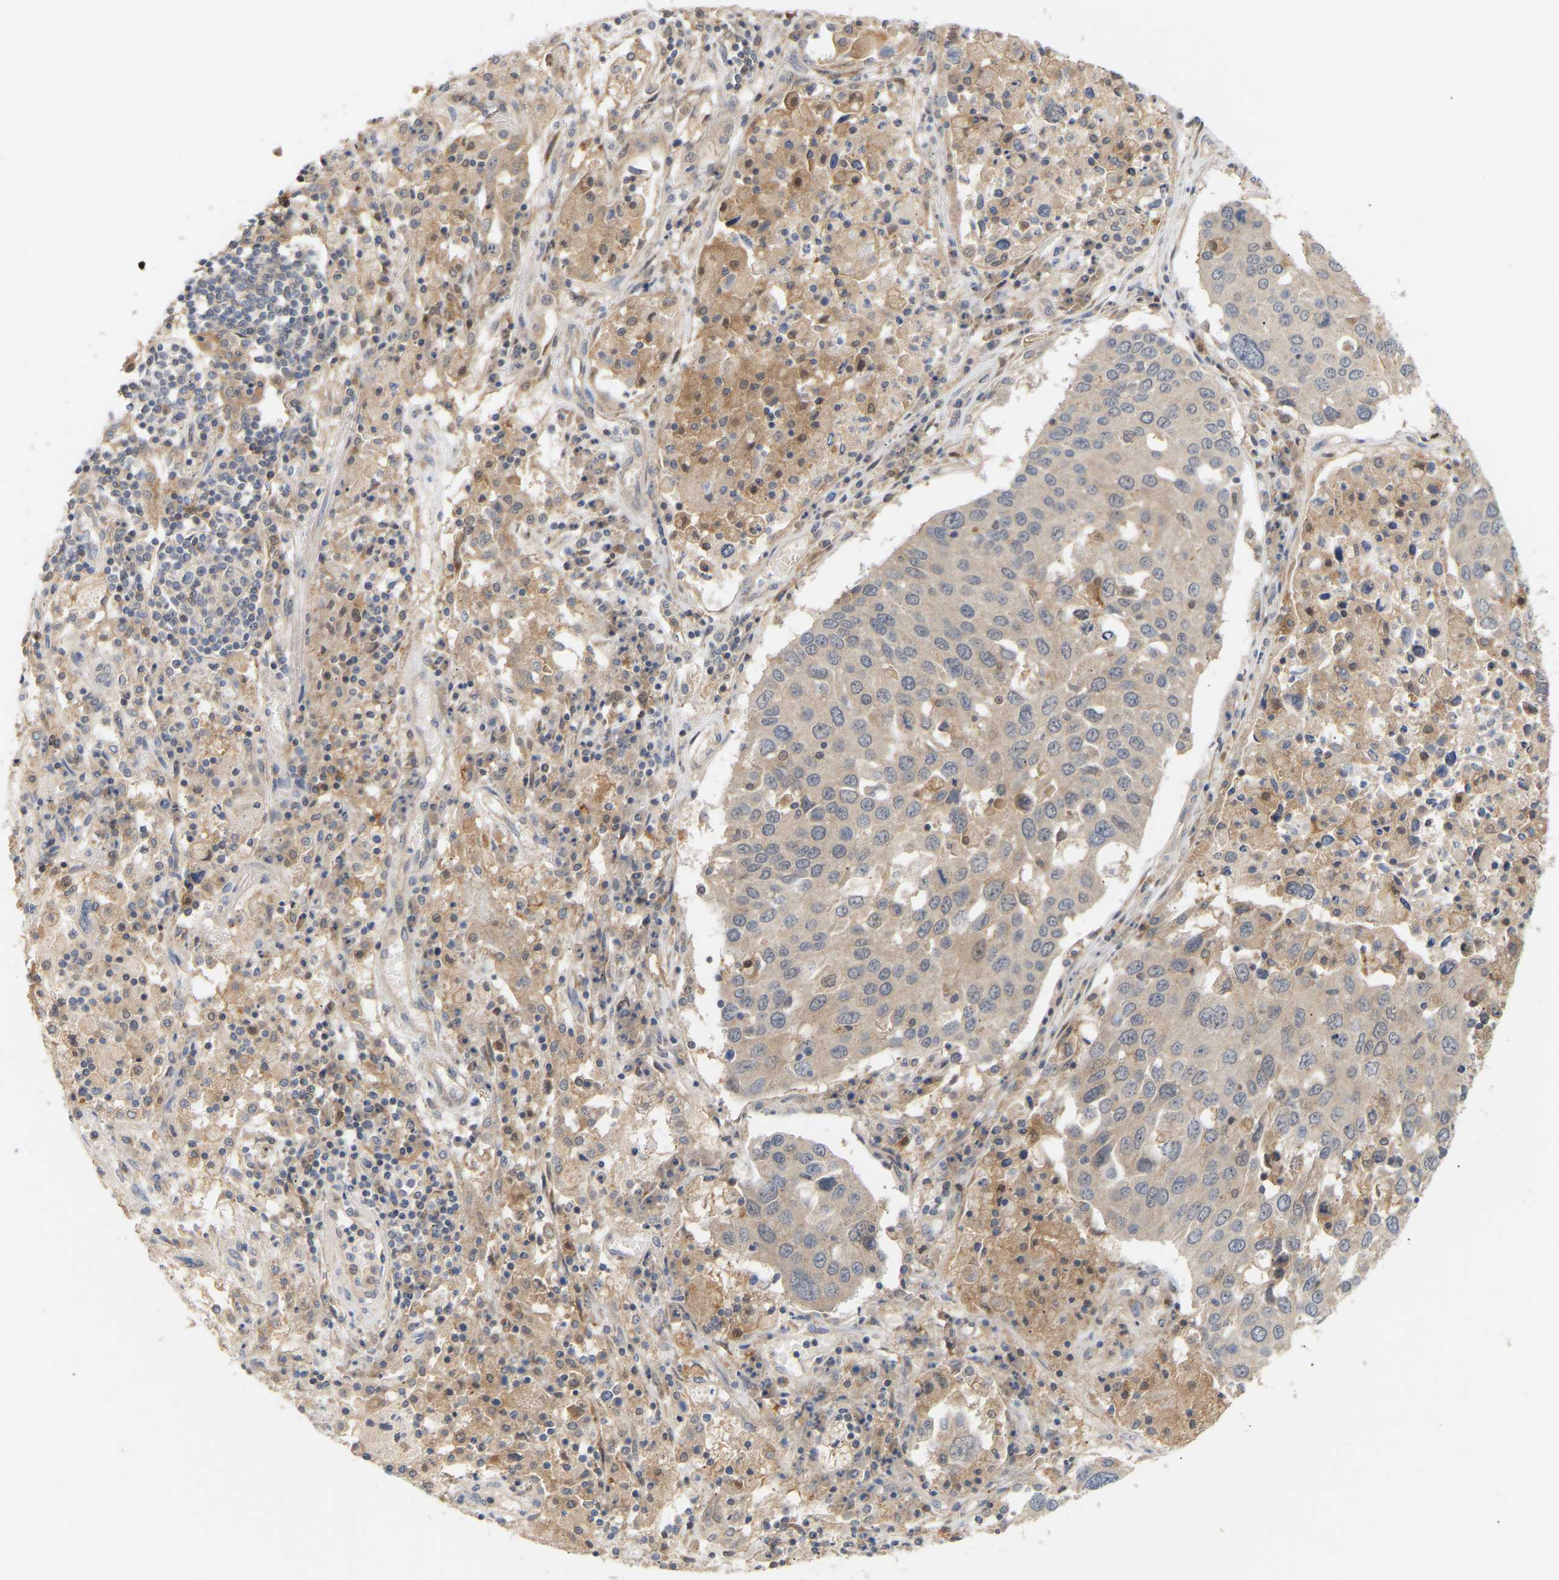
{"staining": {"intensity": "negative", "quantity": "none", "location": "none"}, "tissue": "lung cancer", "cell_type": "Tumor cells", "image_type": "cancer", "snomed": [{"axis": "morphology", "description": "Squamous cell carcinoma, NOS"}, {"axis": "topography", "description": "Lung"}], "caption": "Tumor cells are negative for brown protein staining in lung cancer.", "gene": "TPMT", "patient": {"sex": "male", "age": 65}}